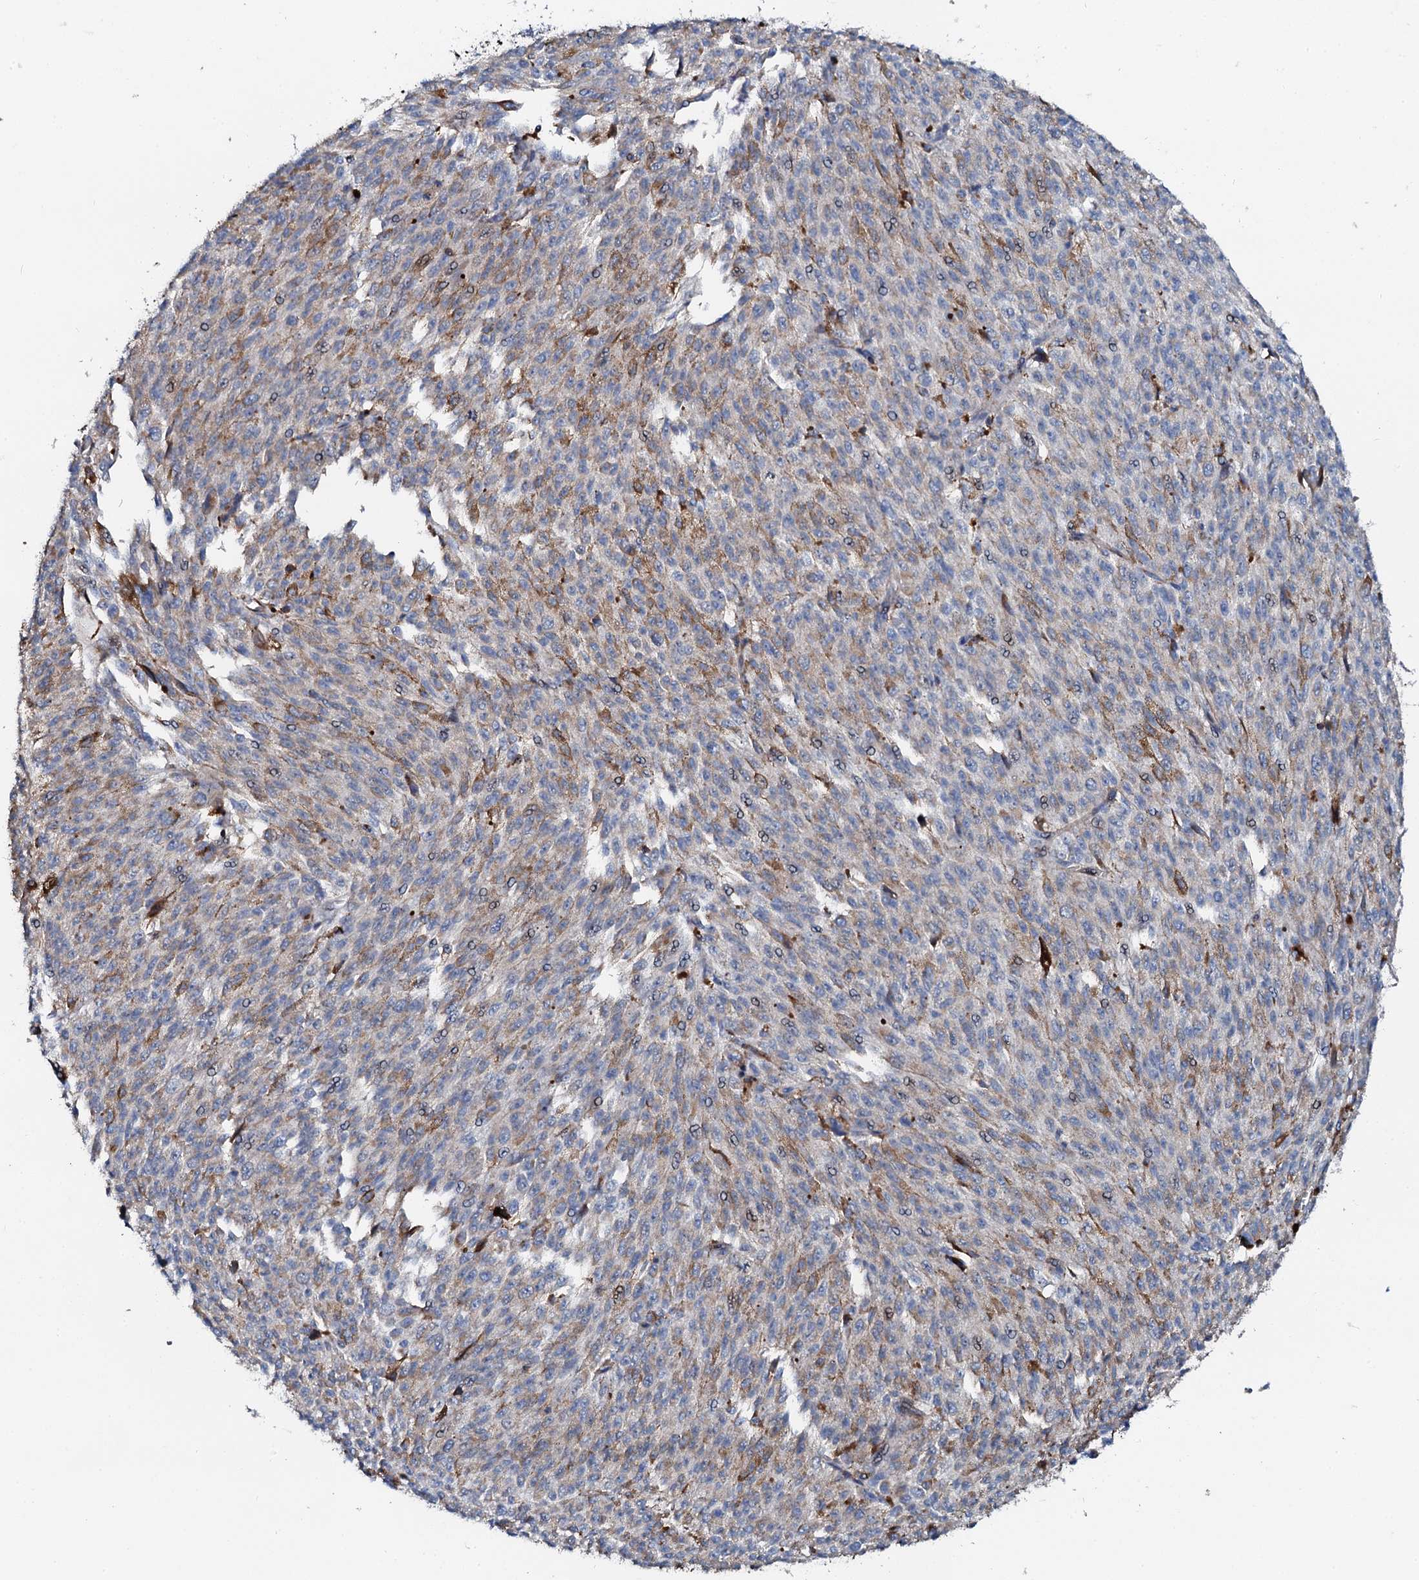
{"staining": {"intensity": "weak", "quantity": "<25%", "location": "cytoplasmic/membranous"}, "tissue": "melanoma", "cell_type": "Tumor cells", "image_type": "cancer", "snomed": [{"axis": "morphology", "description": "Malignant melanoma, NOS"}, {"axis": "topography", "description": "Skin"}], "caption": "Immunohistochemistry (IHC) of melanoma shows no positivity in tumor cells.", "gene": "INTS10", "patient": {"sex": "female", "age": 52}}